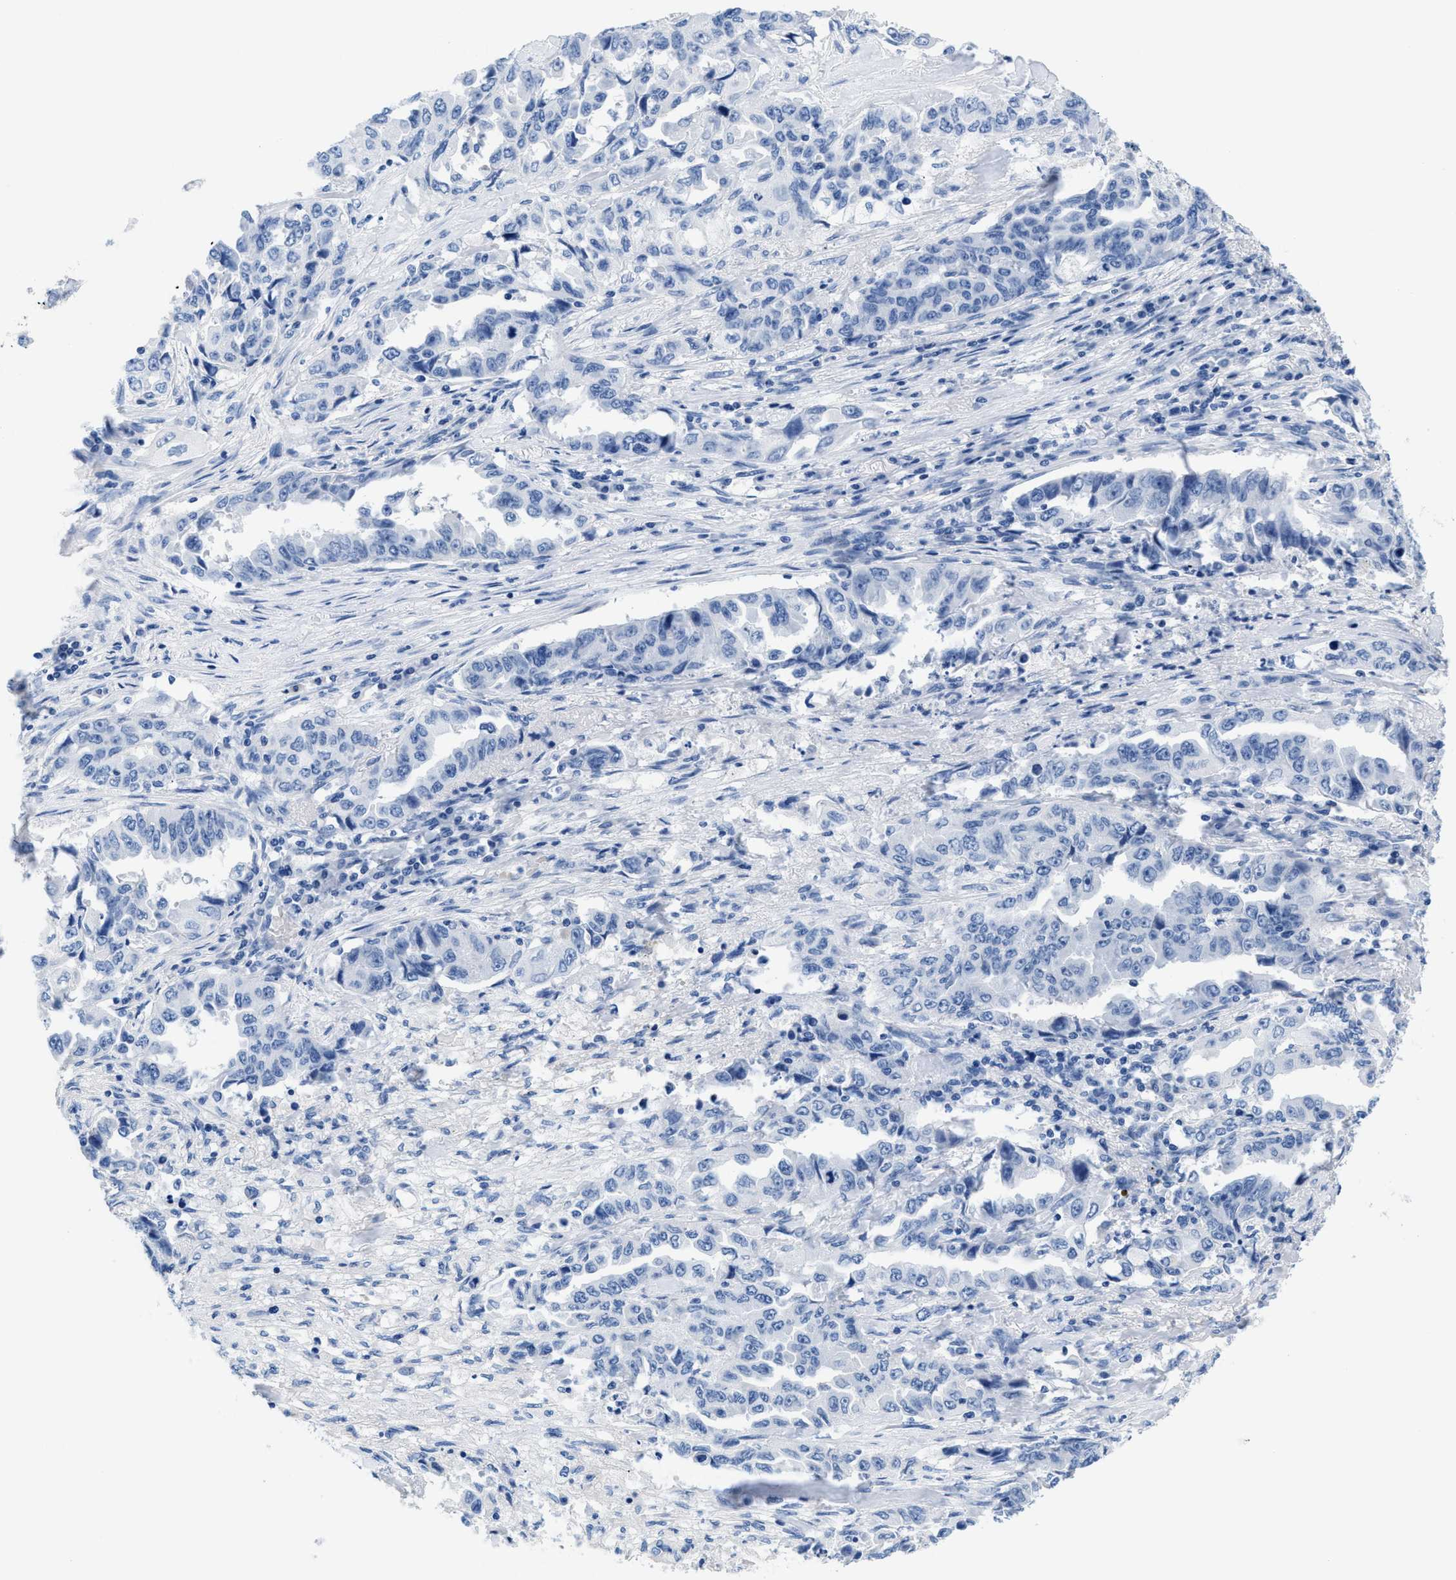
{"staining": {"intensity": "negative", "quantity": "none", "location": "none"}, "tissue": "lung cancer", "cell_type": "Tumor cells", "image_type": "cancer", "snomed": [{"axis": "morphology", "description": "Adenocarcinoma, NOS"}, {"axis": "topography", "description": "Lung"}], "caption": "DAB immunohistochemical staining of human lung cancer shows no significant positivity in tumor cells.", "gene": "SLFN13", "patient": {"sex": "female", "age": 51}}